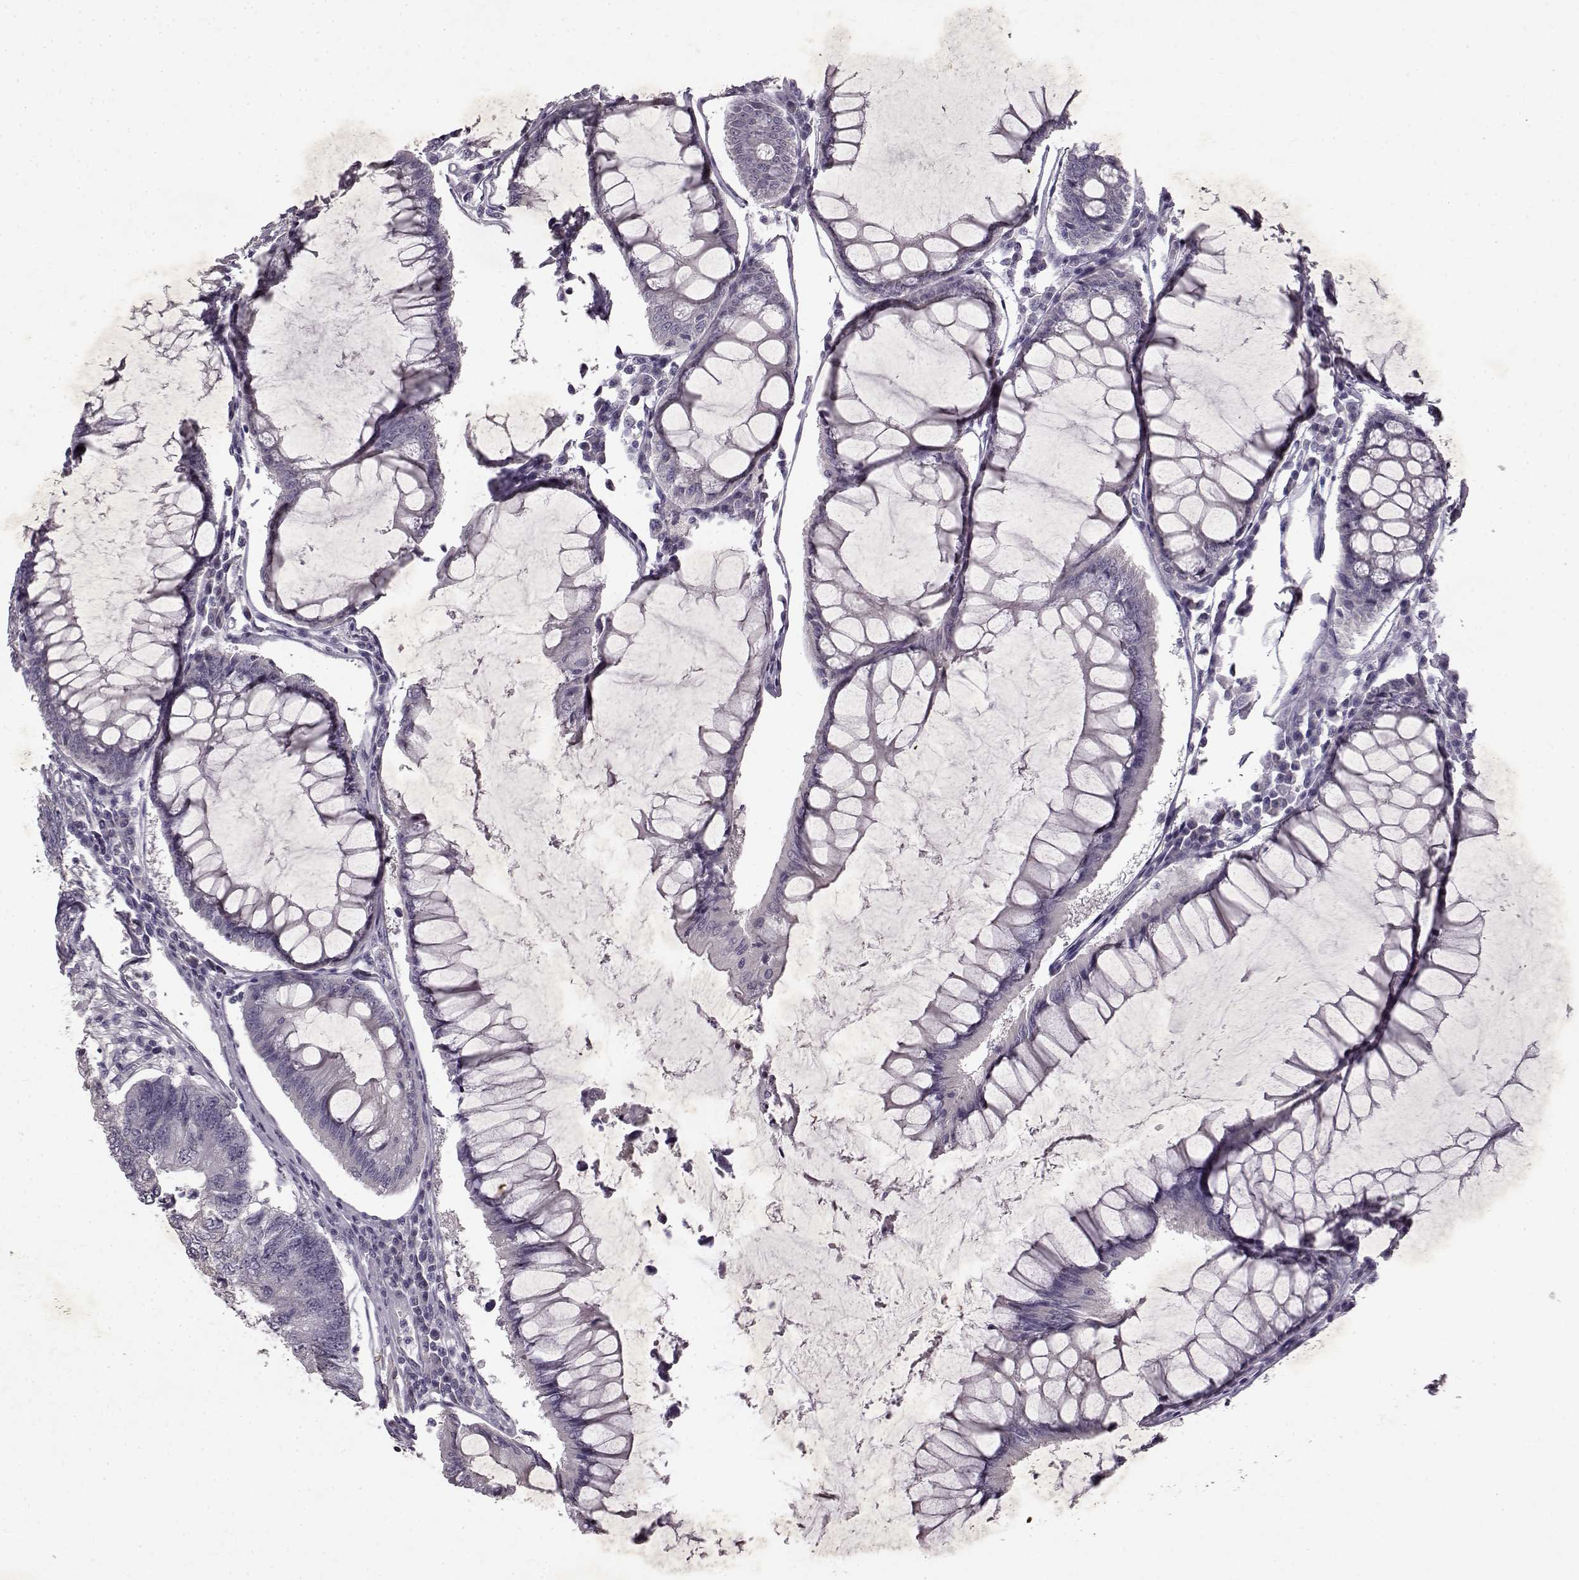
{"staining": {"intensity": "negative", "quantity": "none", "location": "none"}, "tissue": "colorectal cancer", "cell_type": "Tumor cells", "image_type": "cancer", "snomed": [{"axis": "morphology", "description": "Adenocarcinoma, NOS"}, {"axis": "topography", "description": "Colon"}], "caption": "Colorectal adenocarcinoma was stained to show a protein in brown. There is no significant positivity in tumor cells.", "gene": "SPAG17", "patient": {"sex": "female", "age": 65}}